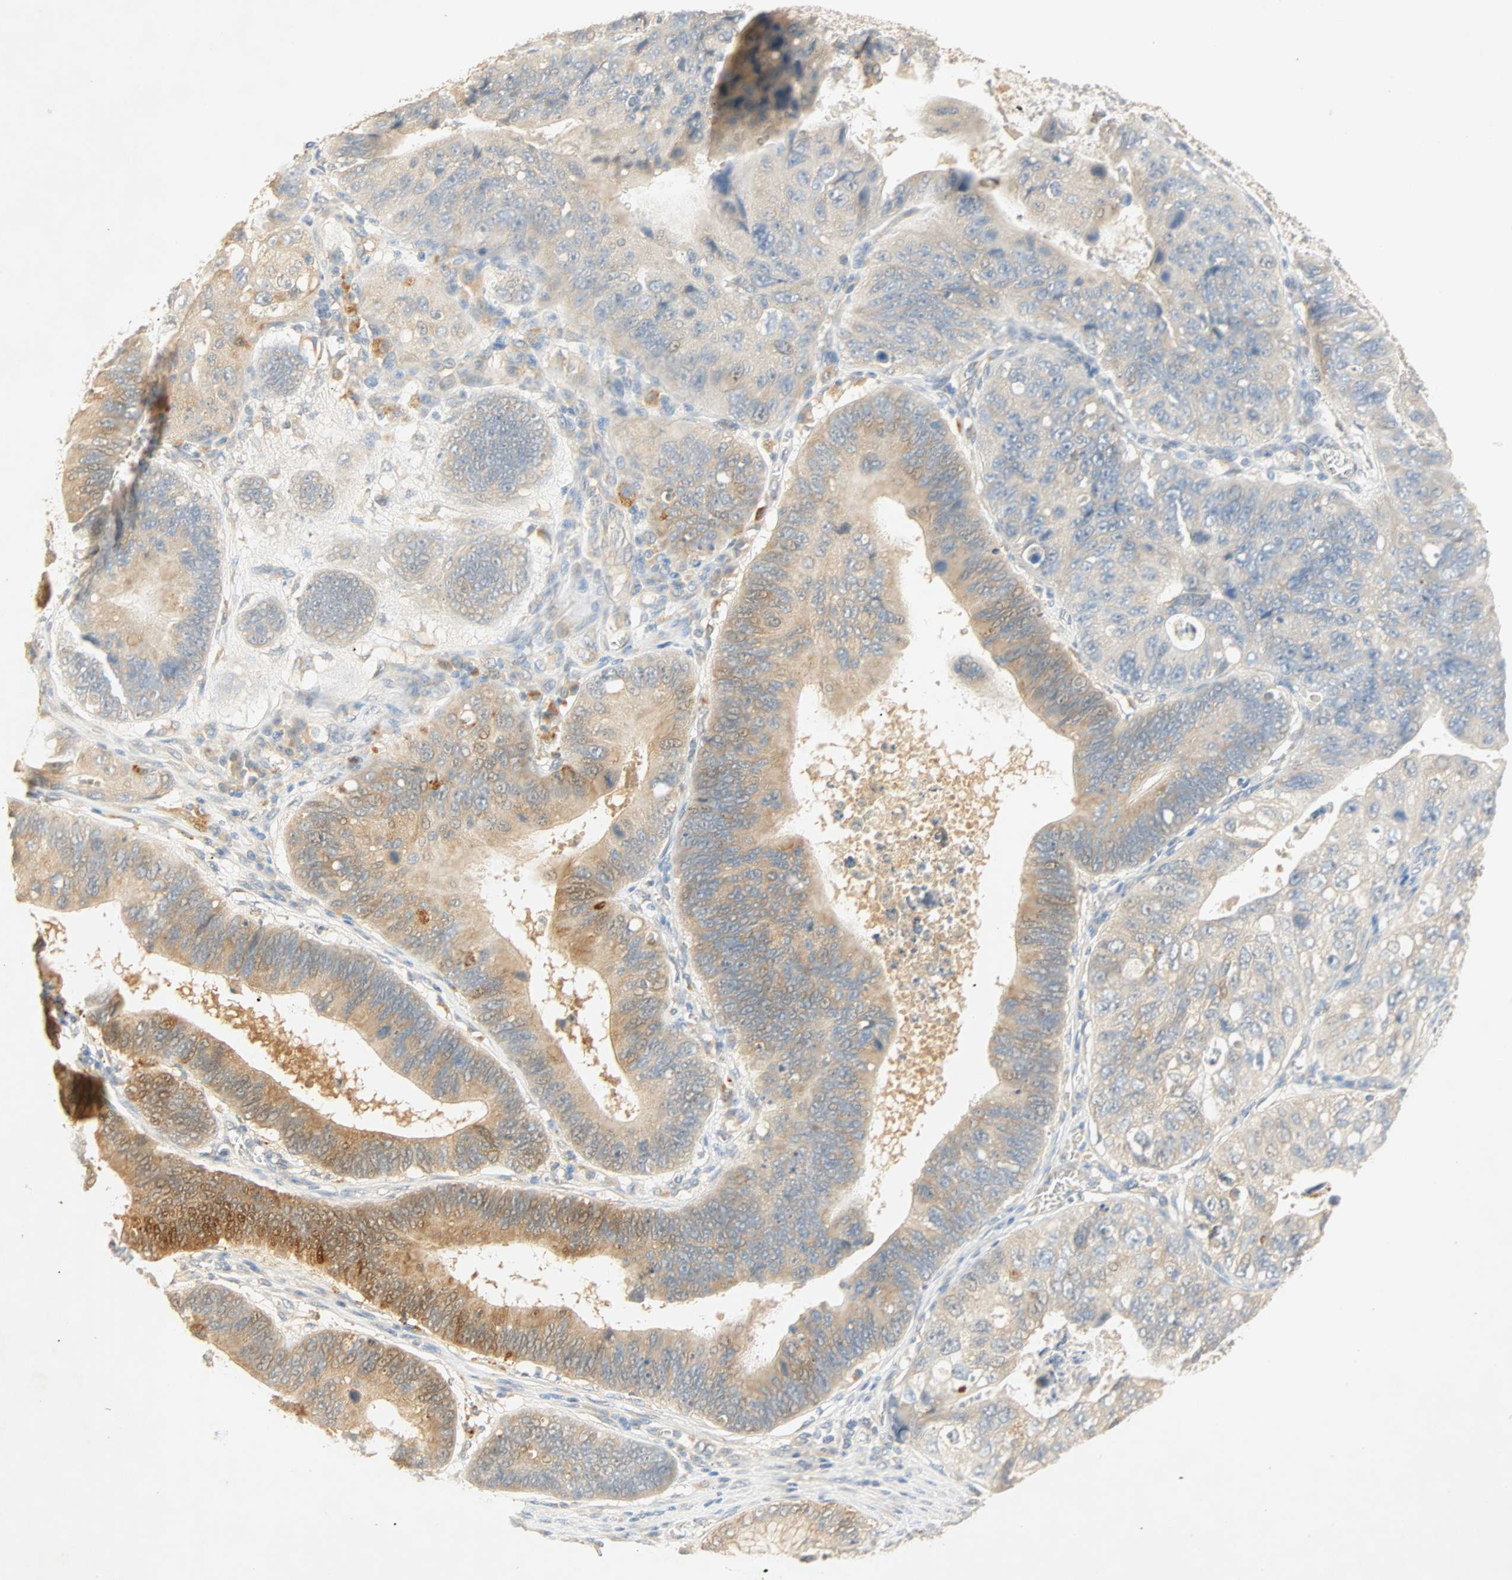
{"staining": {"intensity": "moderate", "quantity": "<25%", "location": "cytoplasmic/membranous"}, "tissue": "stomach cancer", "cell_type": "Tumor cells", "image_type": "cancer", "snomed": [{"axis": "morphology", "description": "Adenocarcinoma, NOS"}, {"axis": "topography", "description": "Stomach"}], "caption": "This histopathology image demonstrates immunohistochemistry staining of stomach cancer, with low moderate cytoplasmic/membranous staining in approximately <25% of tumor cells.", "gene": "SELENBP1", "patient": {"sex": "male", "age": 59}}